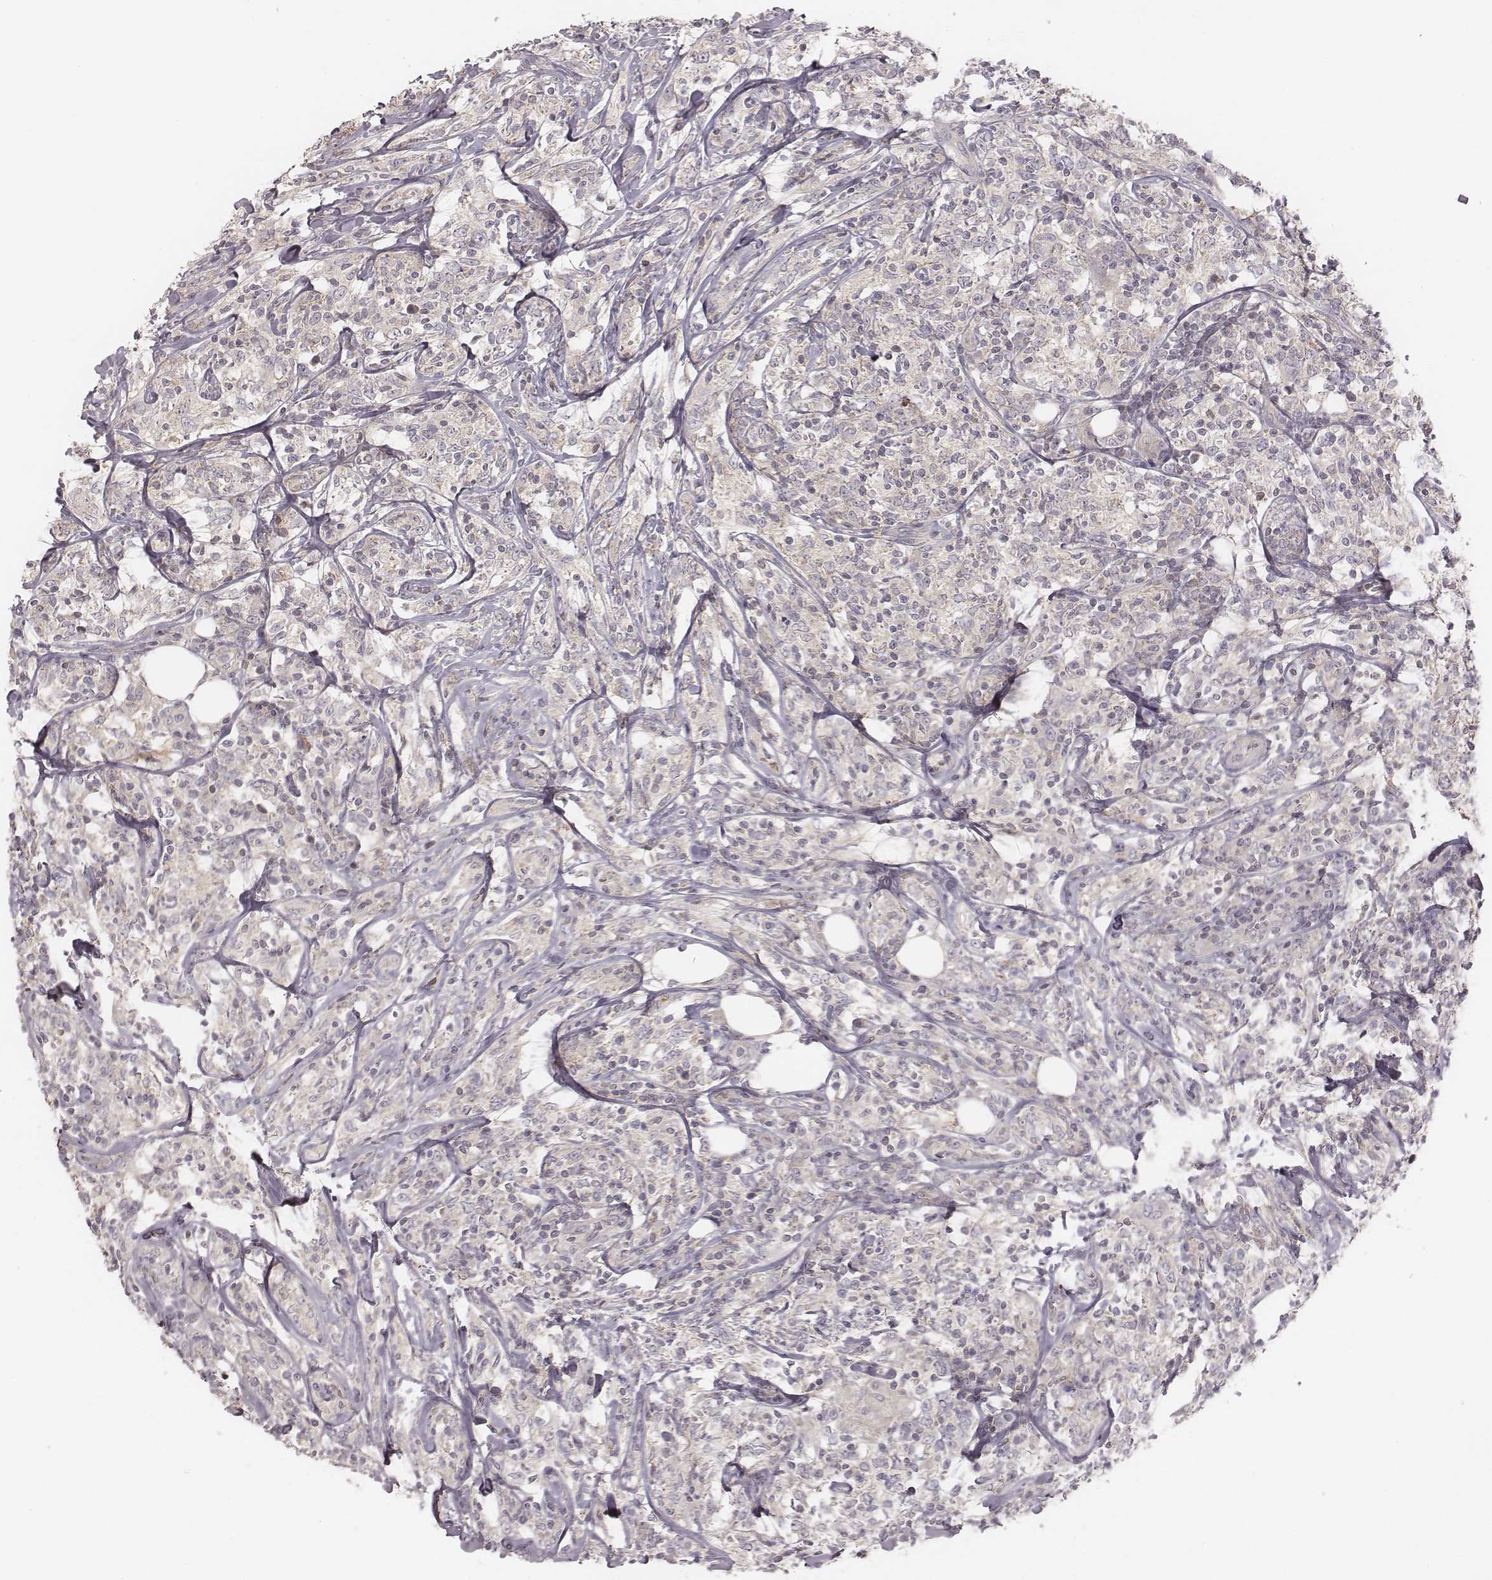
{"staining": {"intensity": "negative", "quantity": "none", "location": "none"}, "tissue": "lymphoma", "cell_type": "Tumor cells", "image_type": "cancer", "snomed": [{"axis": "morphology", "description": "Malignant lymphoma, non-Hodgkin's type, High grade"}, {"axis": "topography", "description": "Lymph node"}], "caption": "Immunohistochemistry image of lymphoma stained for a protein (brown), which demonstrates no expression in tumor cells.", "gene": "TDRD5", "patient": {"sex": "female", "age": 84}}